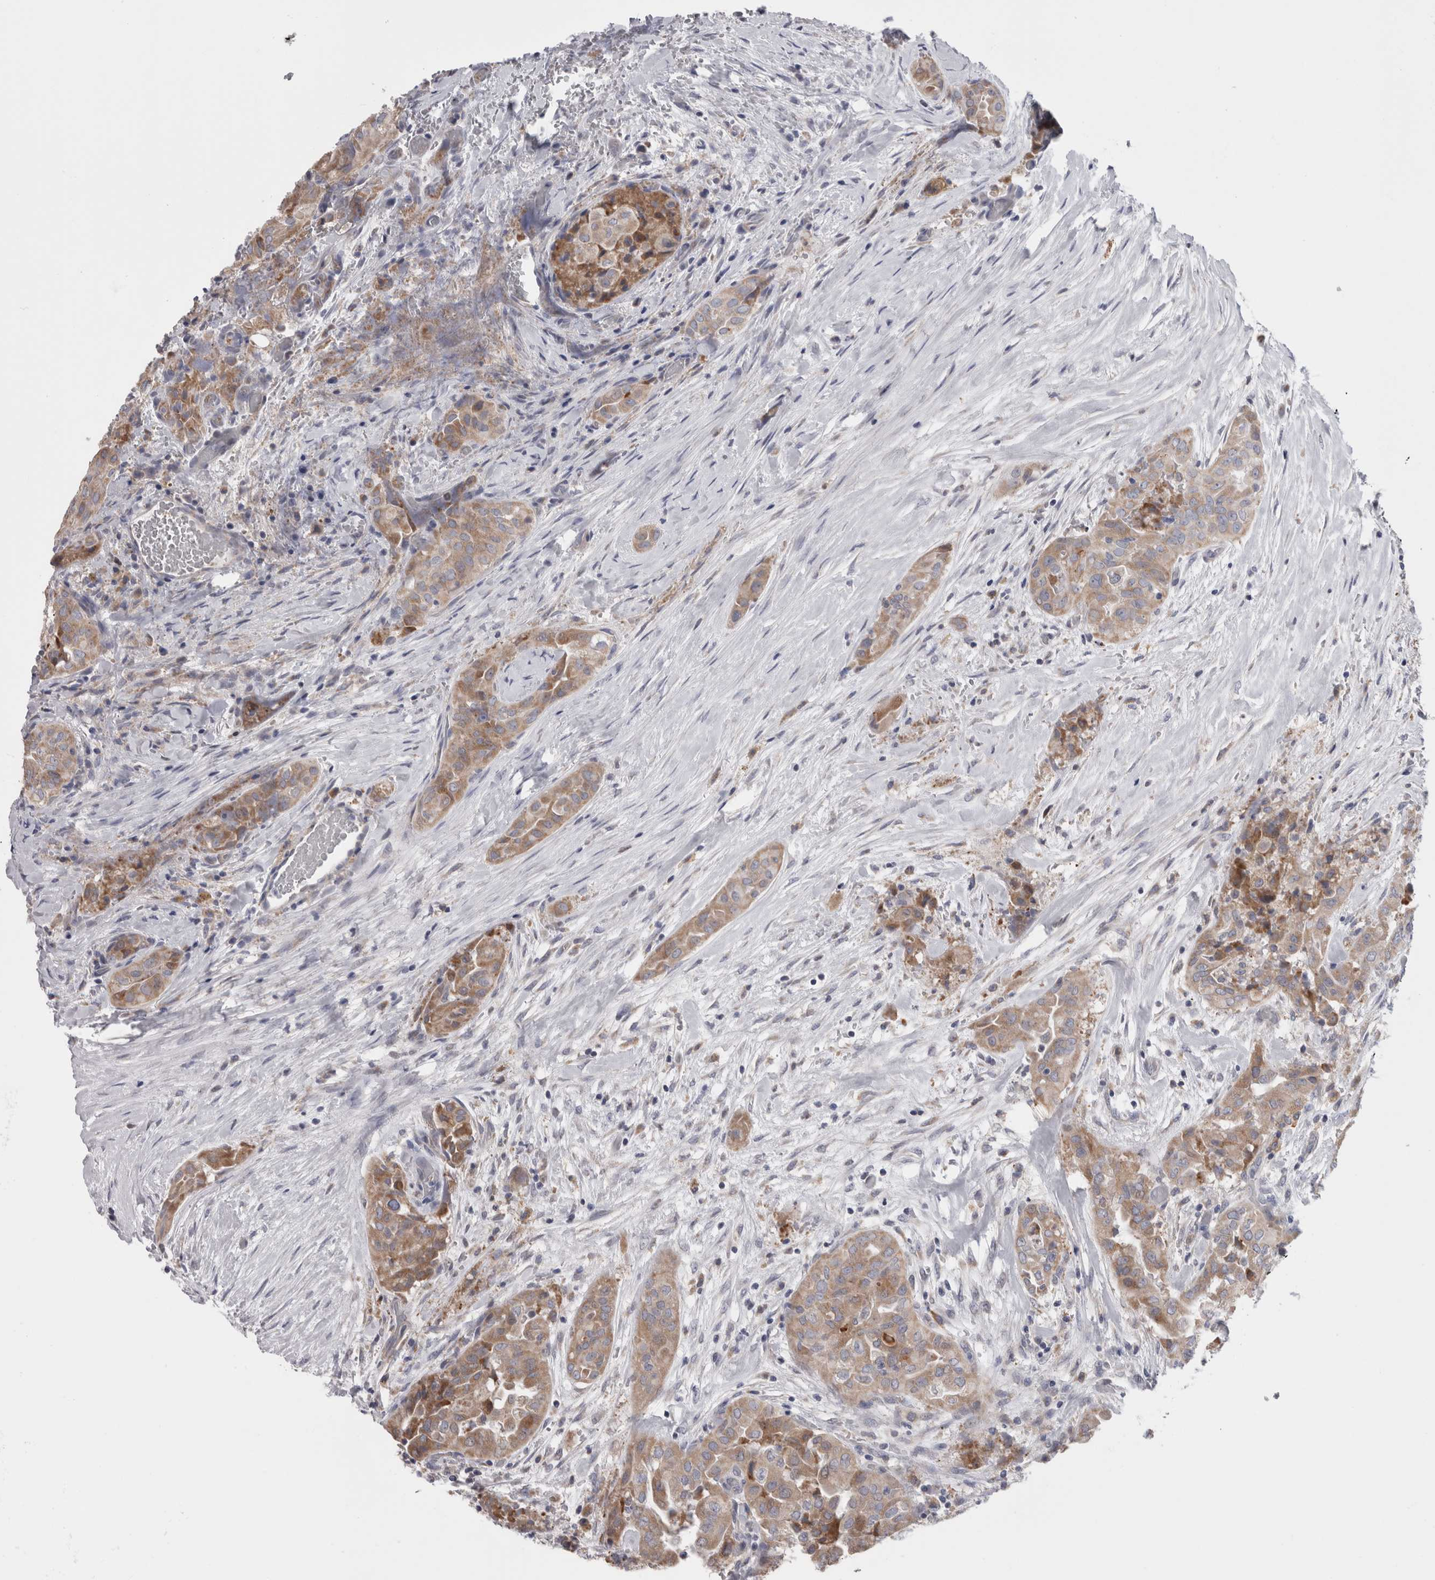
{"staining": {"intensity": "moderate", "quantity": ">75%", "location": "cytoplasmic/membranous"}, "tissue": "thyroid cancer", "cell_type": "Tumor cells", "image_type": "cancer", "snomed": [{"axis": "morphology", "description": "Papillary adenocarcinoma, NOS"}, {"axis": "topography", "description": "Thyroid gland"}], "caption": "Moderate cytoplasmic/membranous positivity for a protein is appreciated in about >75% of tumor cells of thyroid cancer using immunohistochemistry.", "gene": "GDAP1", "patient": {"sex": "female", "age": 59}}